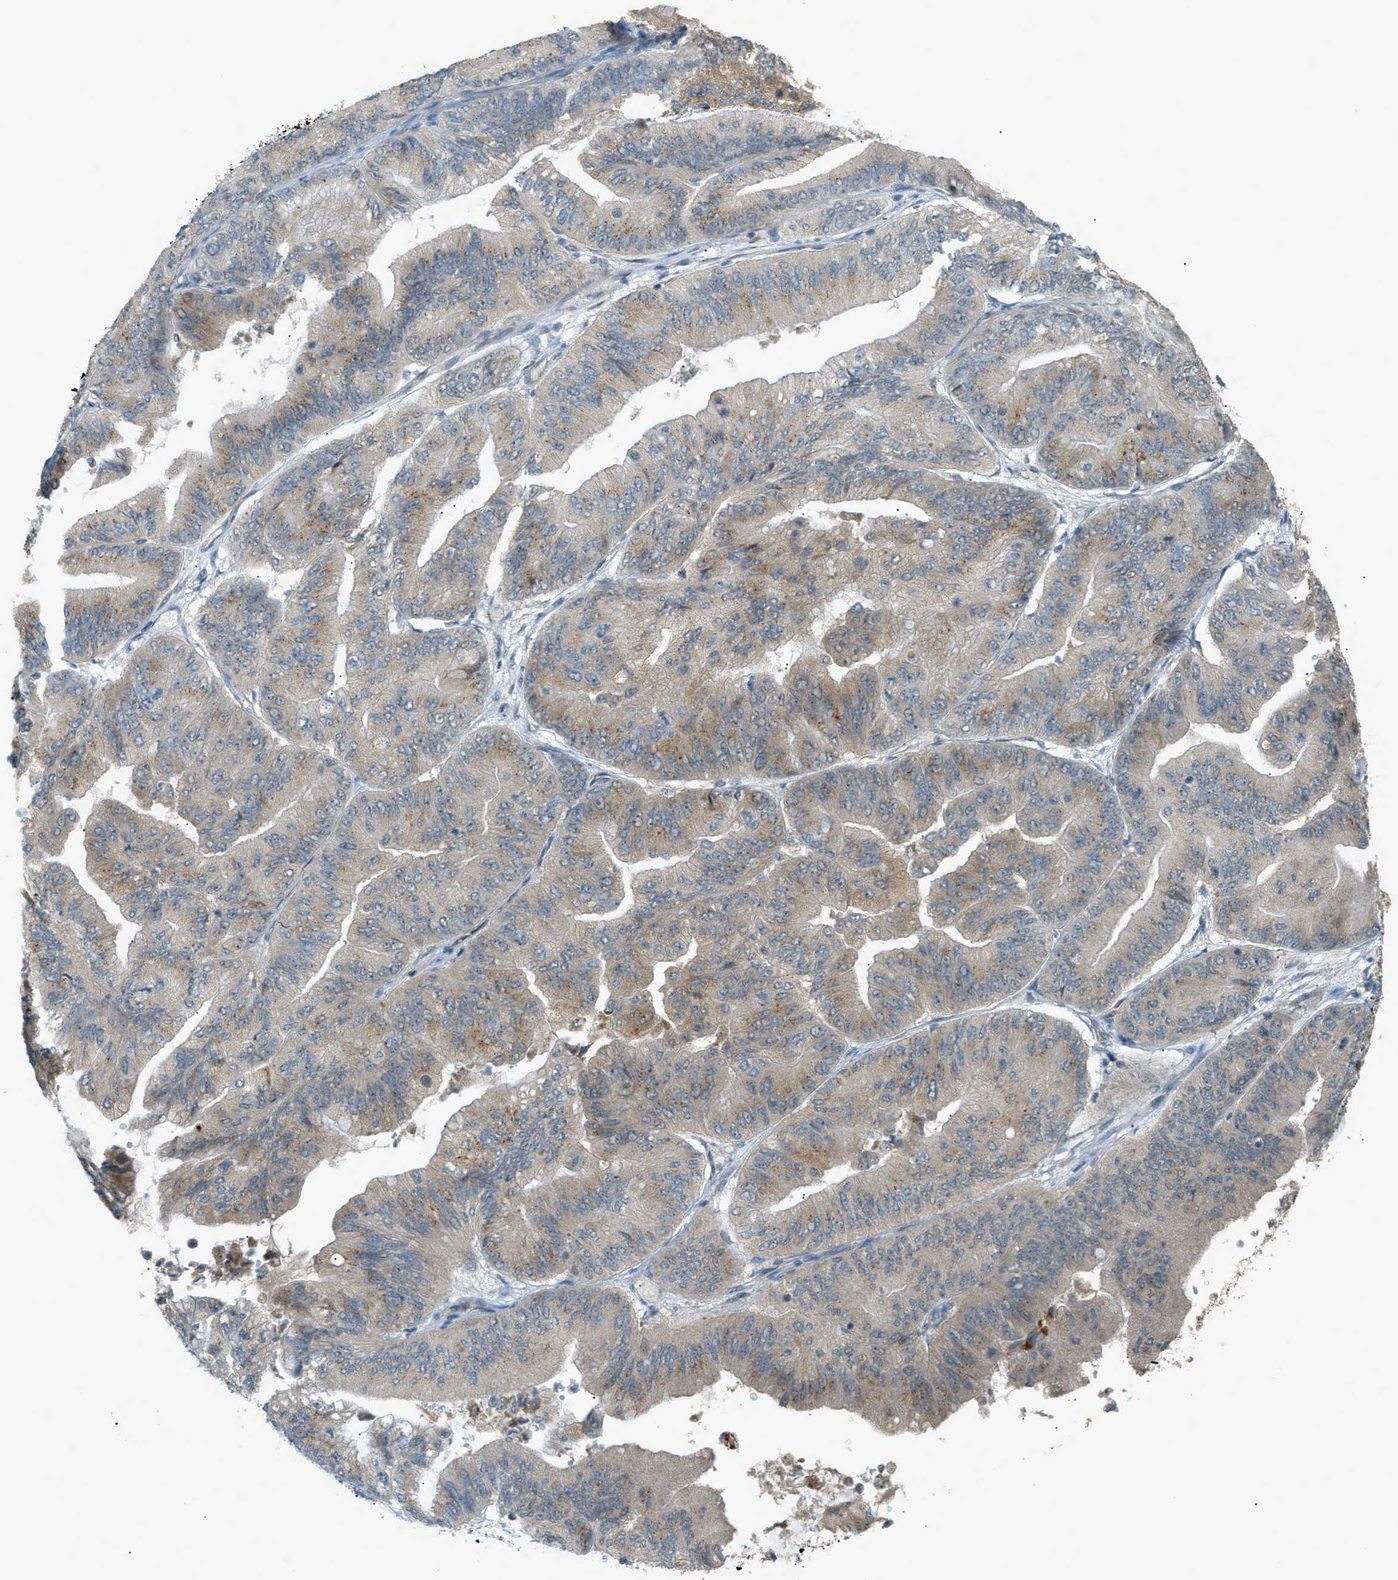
{"staining": {"intensity": "weak", "quantity": "25%-75%", "location": "cytoplasmic/membranous"}, "tissue": "ovarian cancer", "cell_type": "Tumor cells", "image_type": "cancer", "snomed": [{"axis": "morphology", "description": "Cystadenocarcinoma, mucinous, NOS"}, {"axis": "topography", "description": "Ovary"}], "caption": "Tumor cells show low levels of weak cytoplasmic/membranous positivity in approximately 25%-75% of cells in ovarian cancer.", "gene": "CCDC186", "patient": {"sex": "female", "age": 61}}